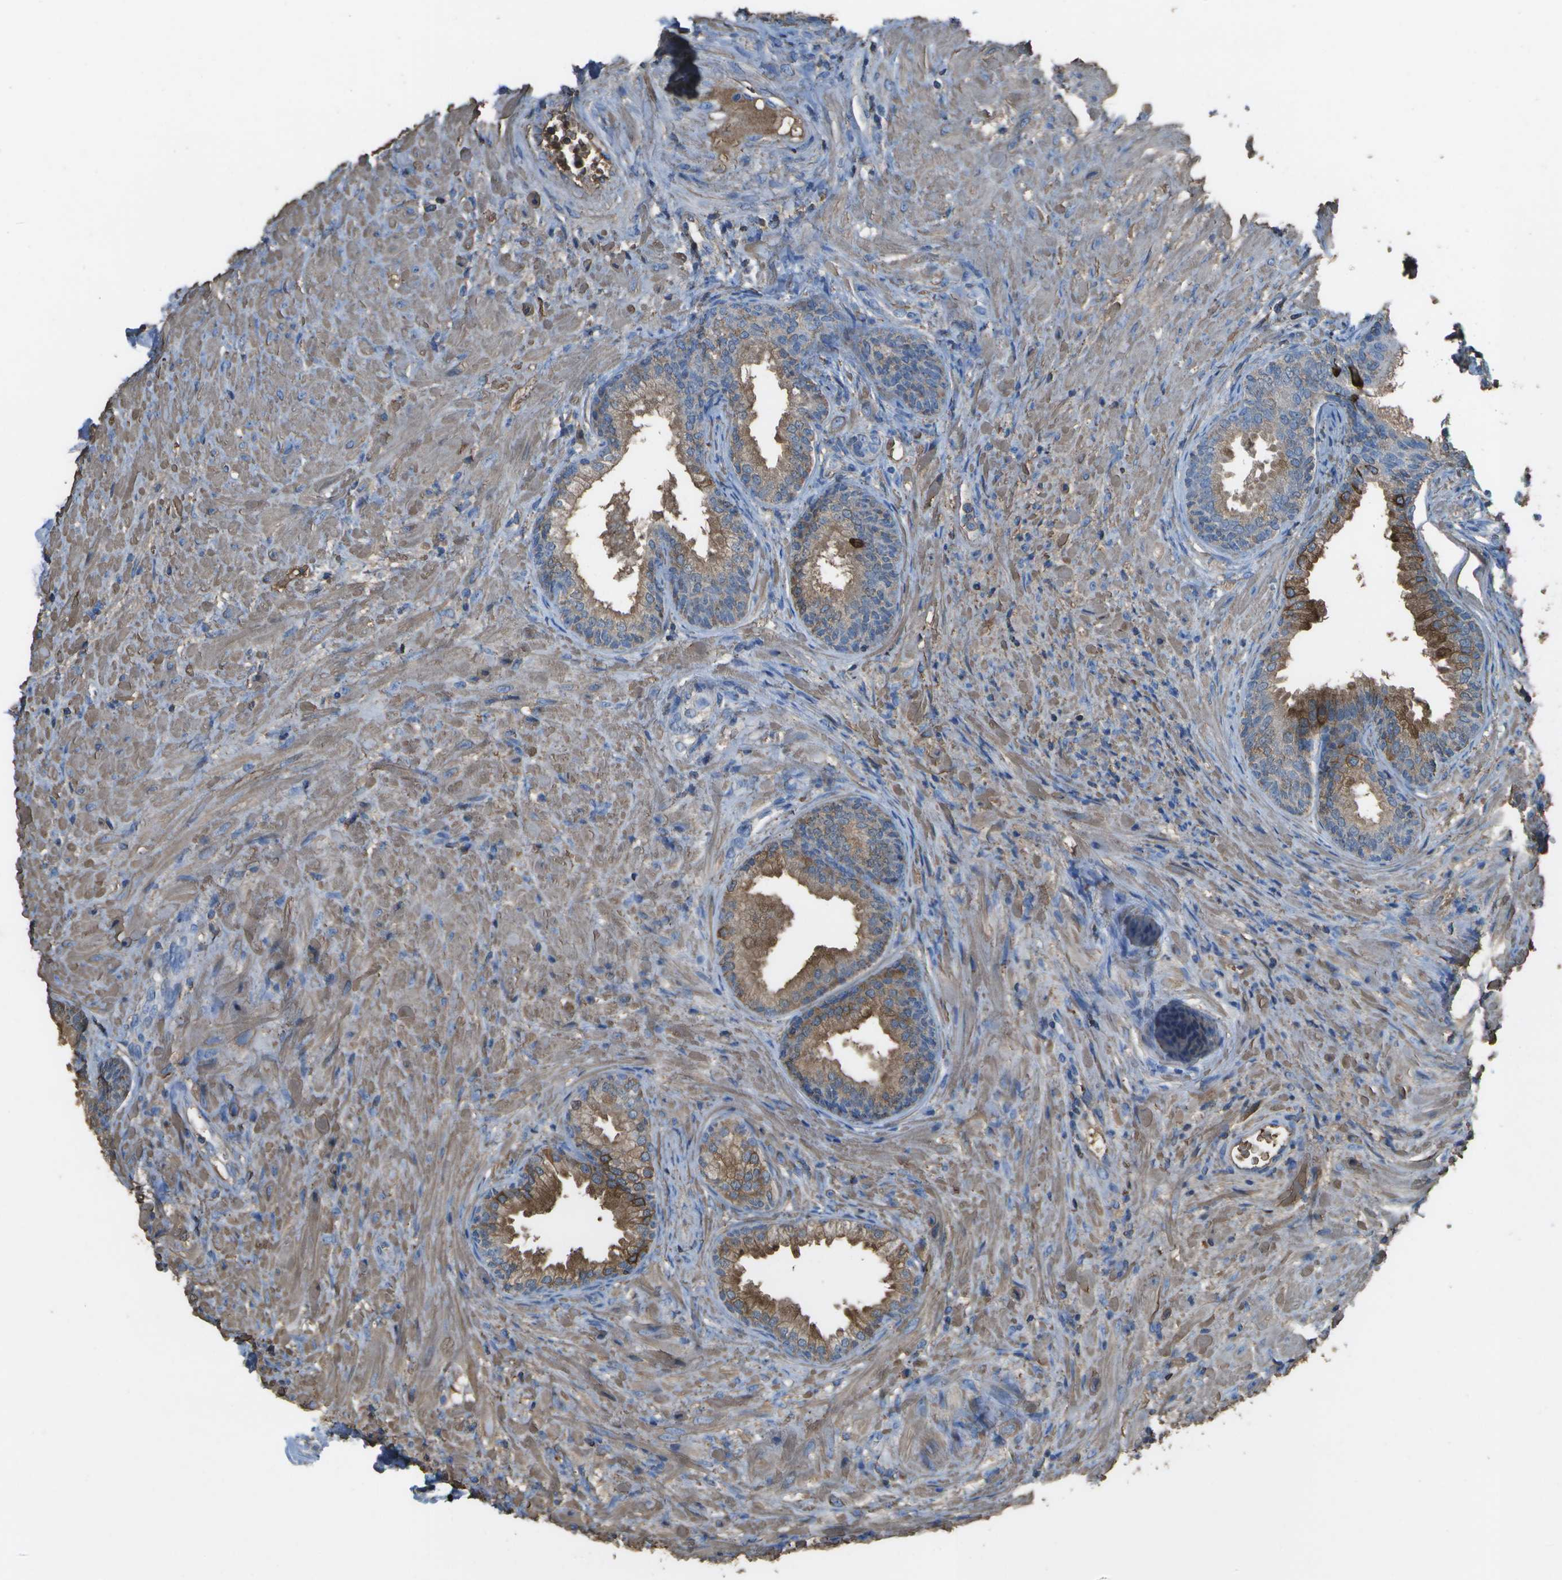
{"staining": {"intensity": "moderate", "quantity": ">75%", "location": "cytoplasmic/membranous"}, "tissue": "prostate", "cell_type": "Glandular cells", "image_type": "normal", "snomed": [{"axis": "morphology", "description": "Normal tissue, NOS"}, {"axis": "topography", "description": "Prostate"}], "caption": "Protein positivity by immunohistochemistry (IHC) shows moderate cytoplasmic/membranous expression in about >75% of glandular cells in benign prostate.", "gene": "CYP4F11", "patient": {"sex": "male", "age": 76}}